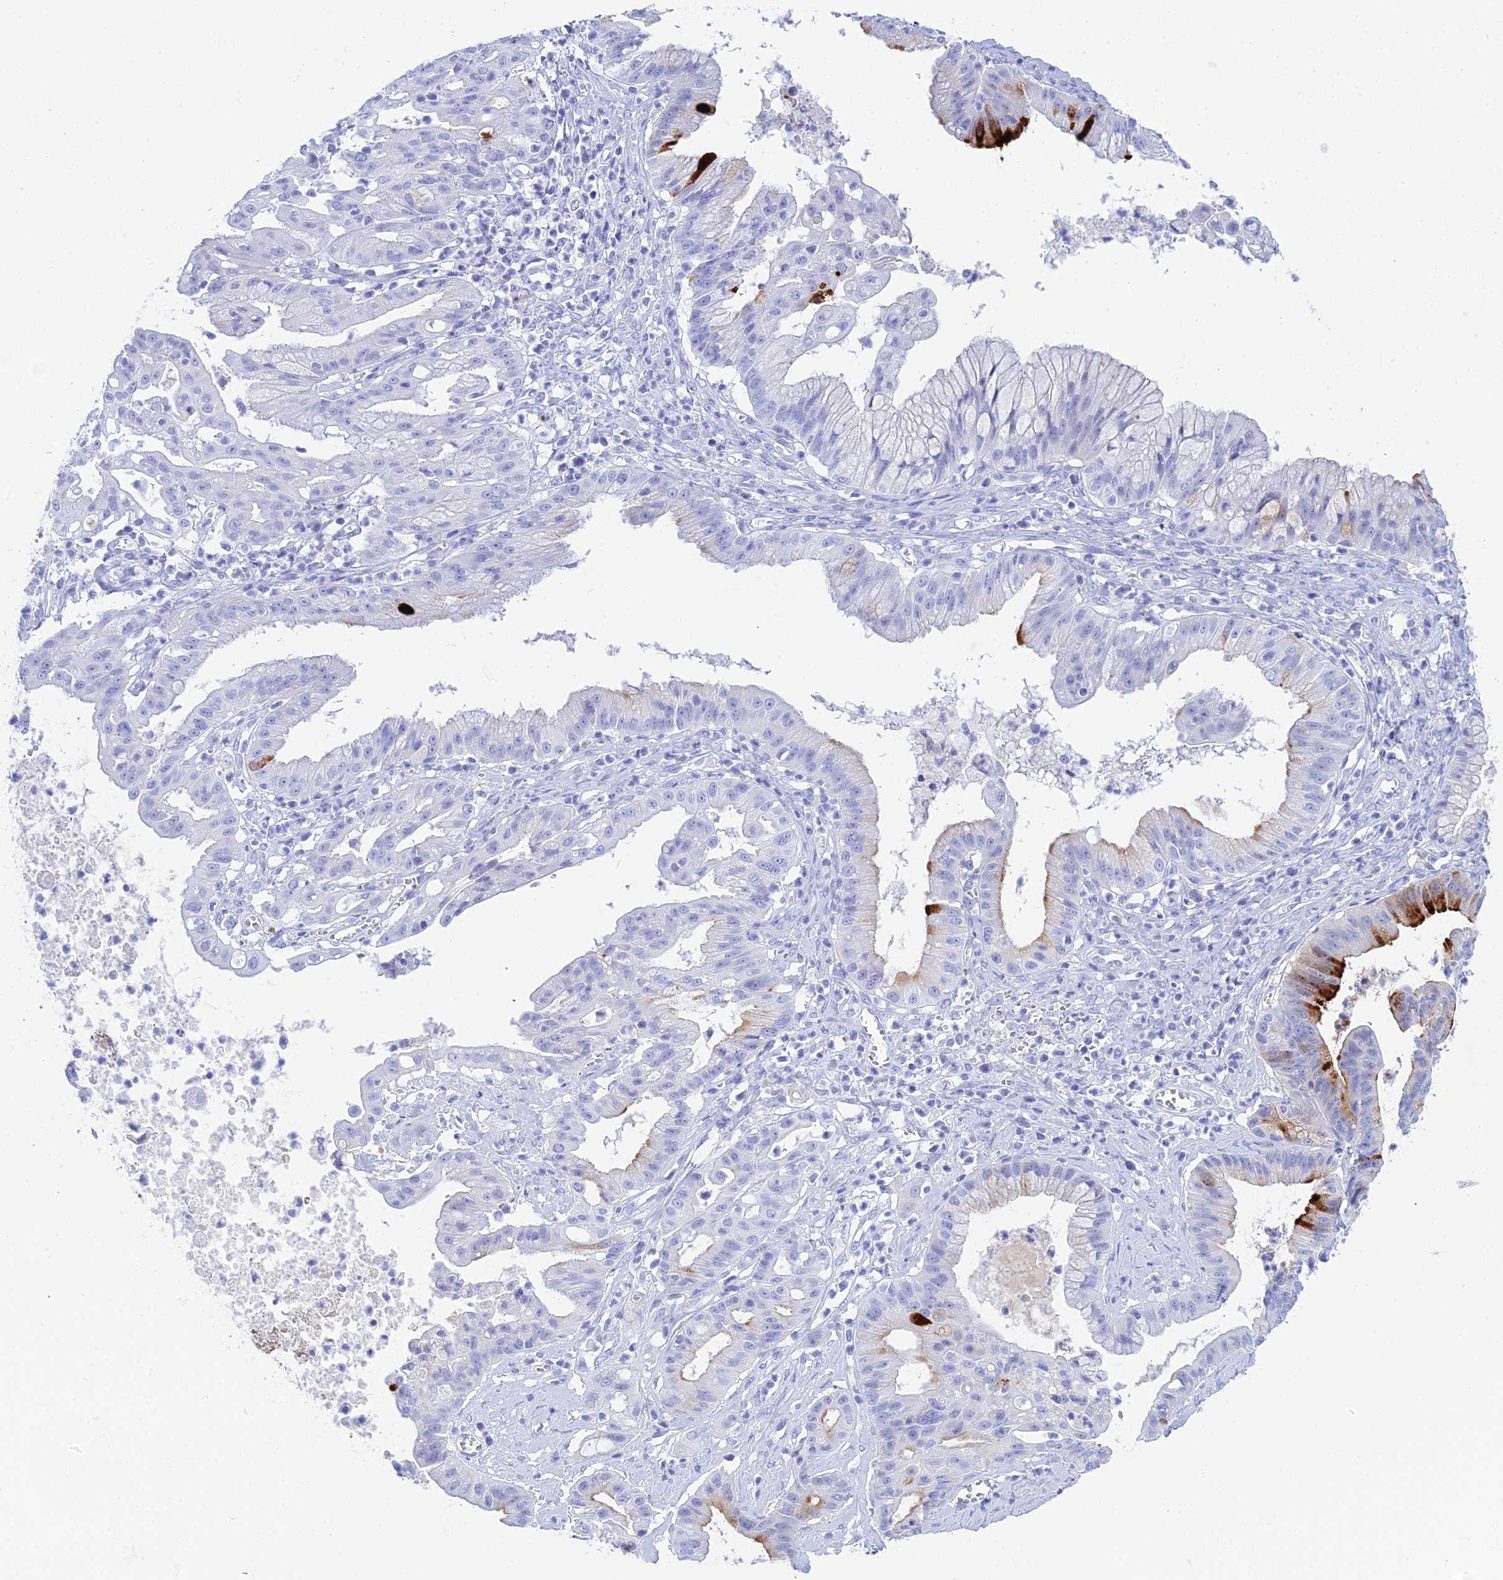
{"staining": {"intensity": "strong", "quantity": "<25%", "location": "cytoplasmic/membranous"}, "tissue": "ovarian cancer", "cell_type": "Tumor cells", "image_type": "cancer", "snomed": [{"axis": "morphology", "description": "Cystadenocarcinoma, mucinous, NOS"}, {"axis": "topography", "description": "Ovary"}], "caption": "Ovarian mucinous cystadenocarcinoma tissue demonstrates strong cytoplasmic/membranous positivity in about <25% of tumor cells, visualized by immunohistochemistry. (DAB (3,3'-diaminobenzidine) = brown stain, brightfield microscopy at high magnification).", "gene": "REG1A", "patient": {"sex": "female", "age": 70}}